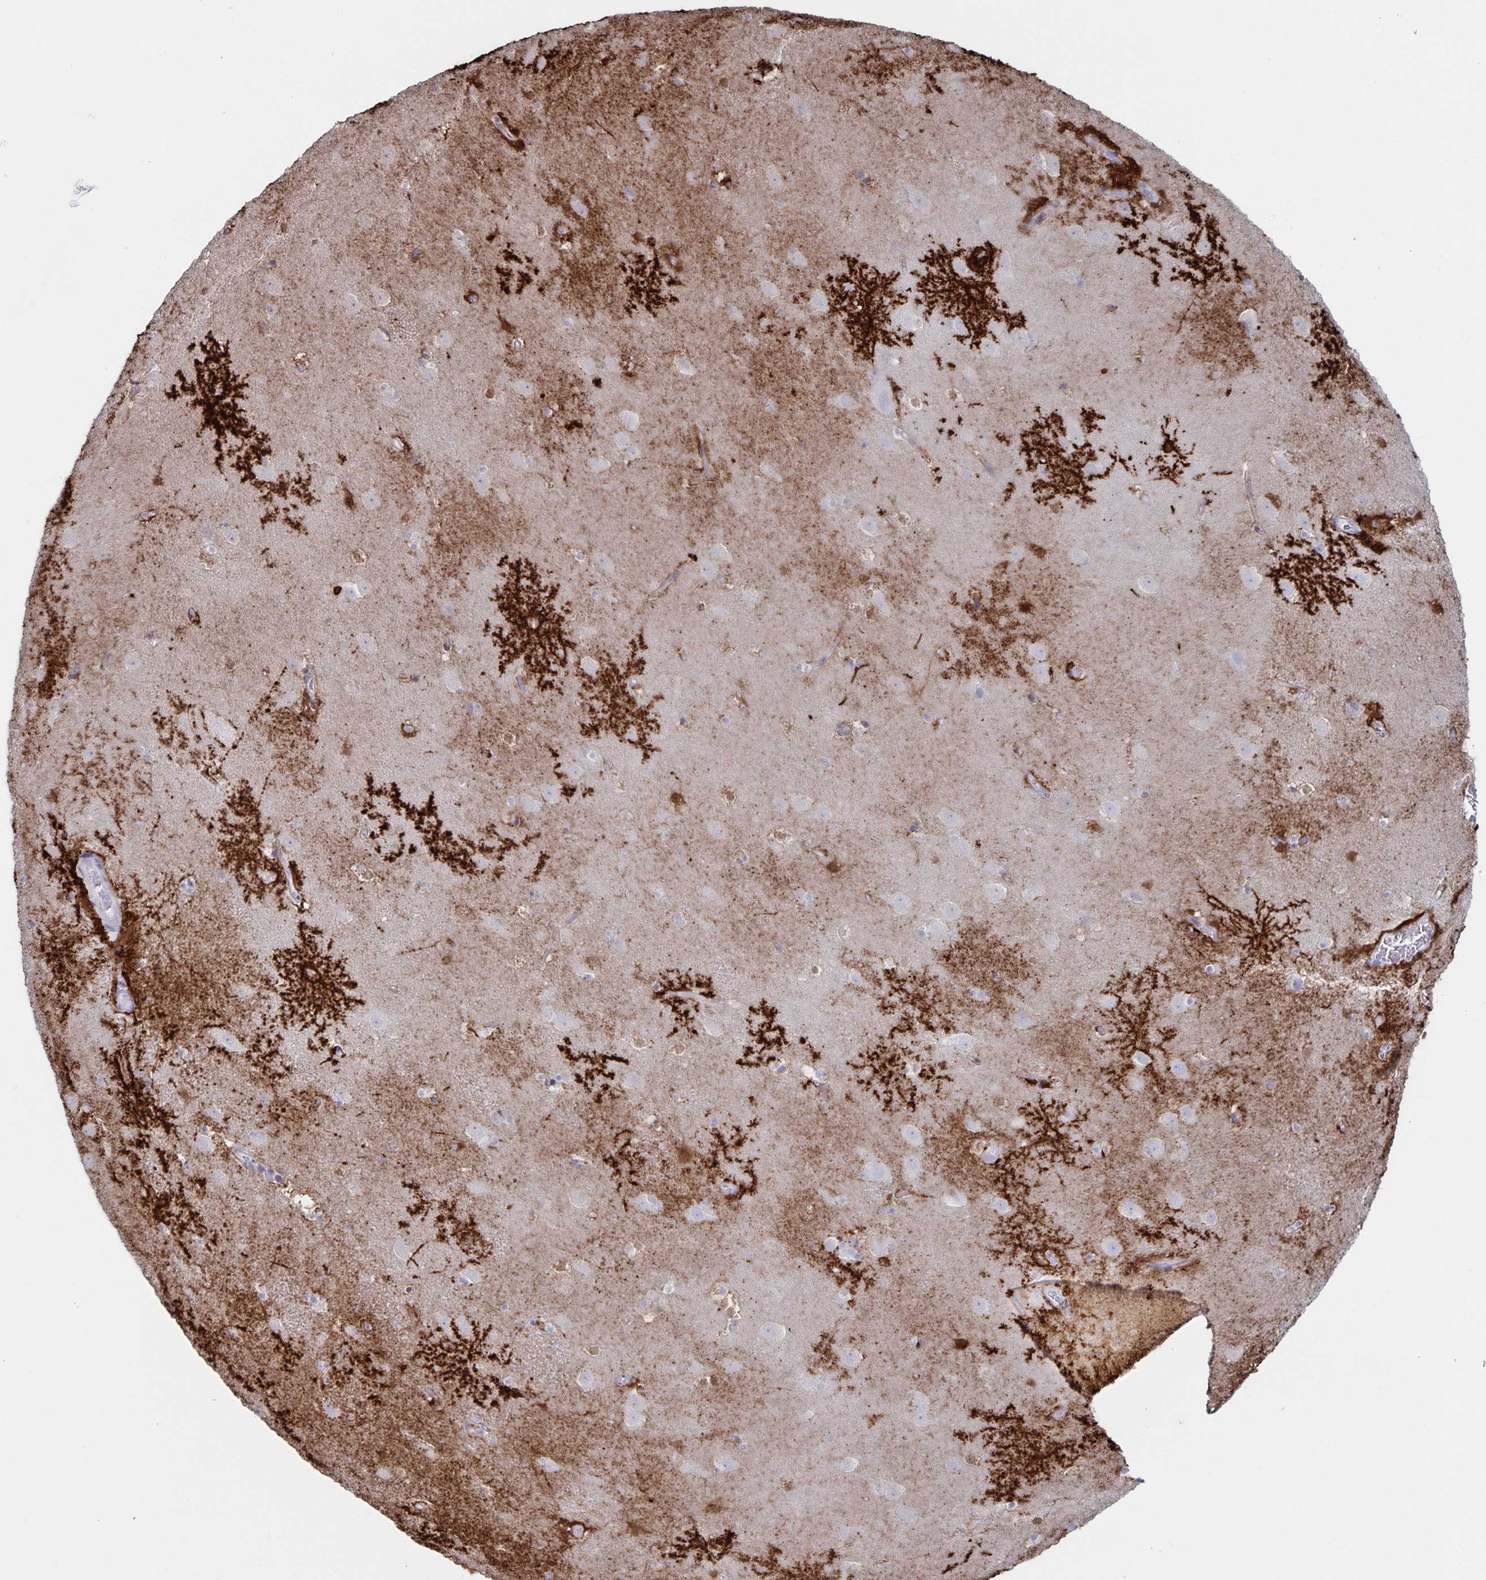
{"staining": {"intensity": "strong", "quantity": "<25%", "location": "cytoplasmic/membranous"}, "tissue": "caudate", "cell_type": "Glial cells", "image_type": "normal", "snomed": [{"axis": "morphology", "description": "Normal tissue, NOS"}, {"axis": "topography", "description": "Lateral ventricle wall"}], "caption": "An image of caudate stained for a protein demonstrates strong cytoplasmic/membranous brown staining in glial cells. The staining is performed using DAB (3,3'-diaminobenzidine) brown chromogen to label protein expression. The nuclei are counter-stained blue using hematoxylin.", "gene": "AQP4", "patient": {"sex": "male", "age": 37}}